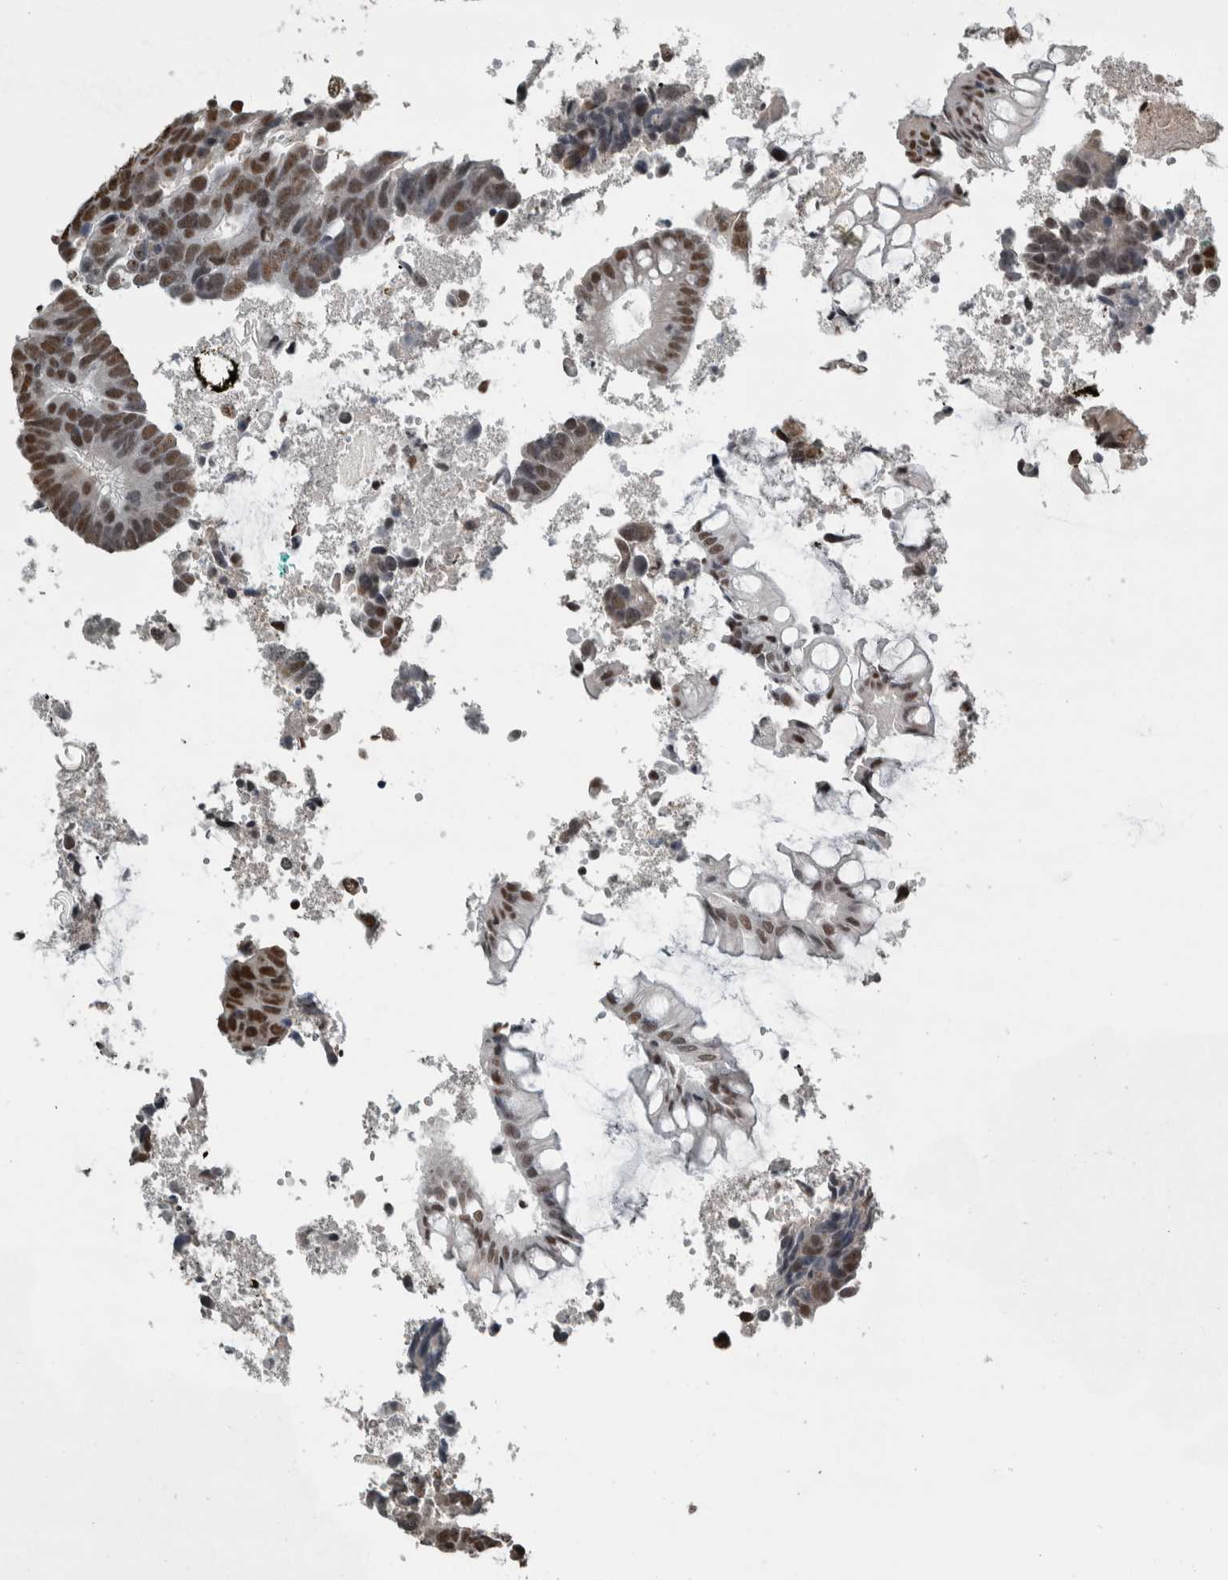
{"staining": {"intensity": "moderate", "quantity": ">75%", "location": "nuclear"}, "tissue": "colorectal cancer", "cell_type": "Tumor cells", "image_type": "cancer", "snomed": [{"axis": "morphology", "description": "Adenocarcinoma, NOS"}, {"axis": "topography", "description": "Rectum"}], "caption": "Moderate nuclear protein positivity is appreciated in approximately >75% of tumor cells in colorectal cancer (adenocarcinoma).", "gene": "TGS1", "patient": {"sex": "male", "age": 84}}